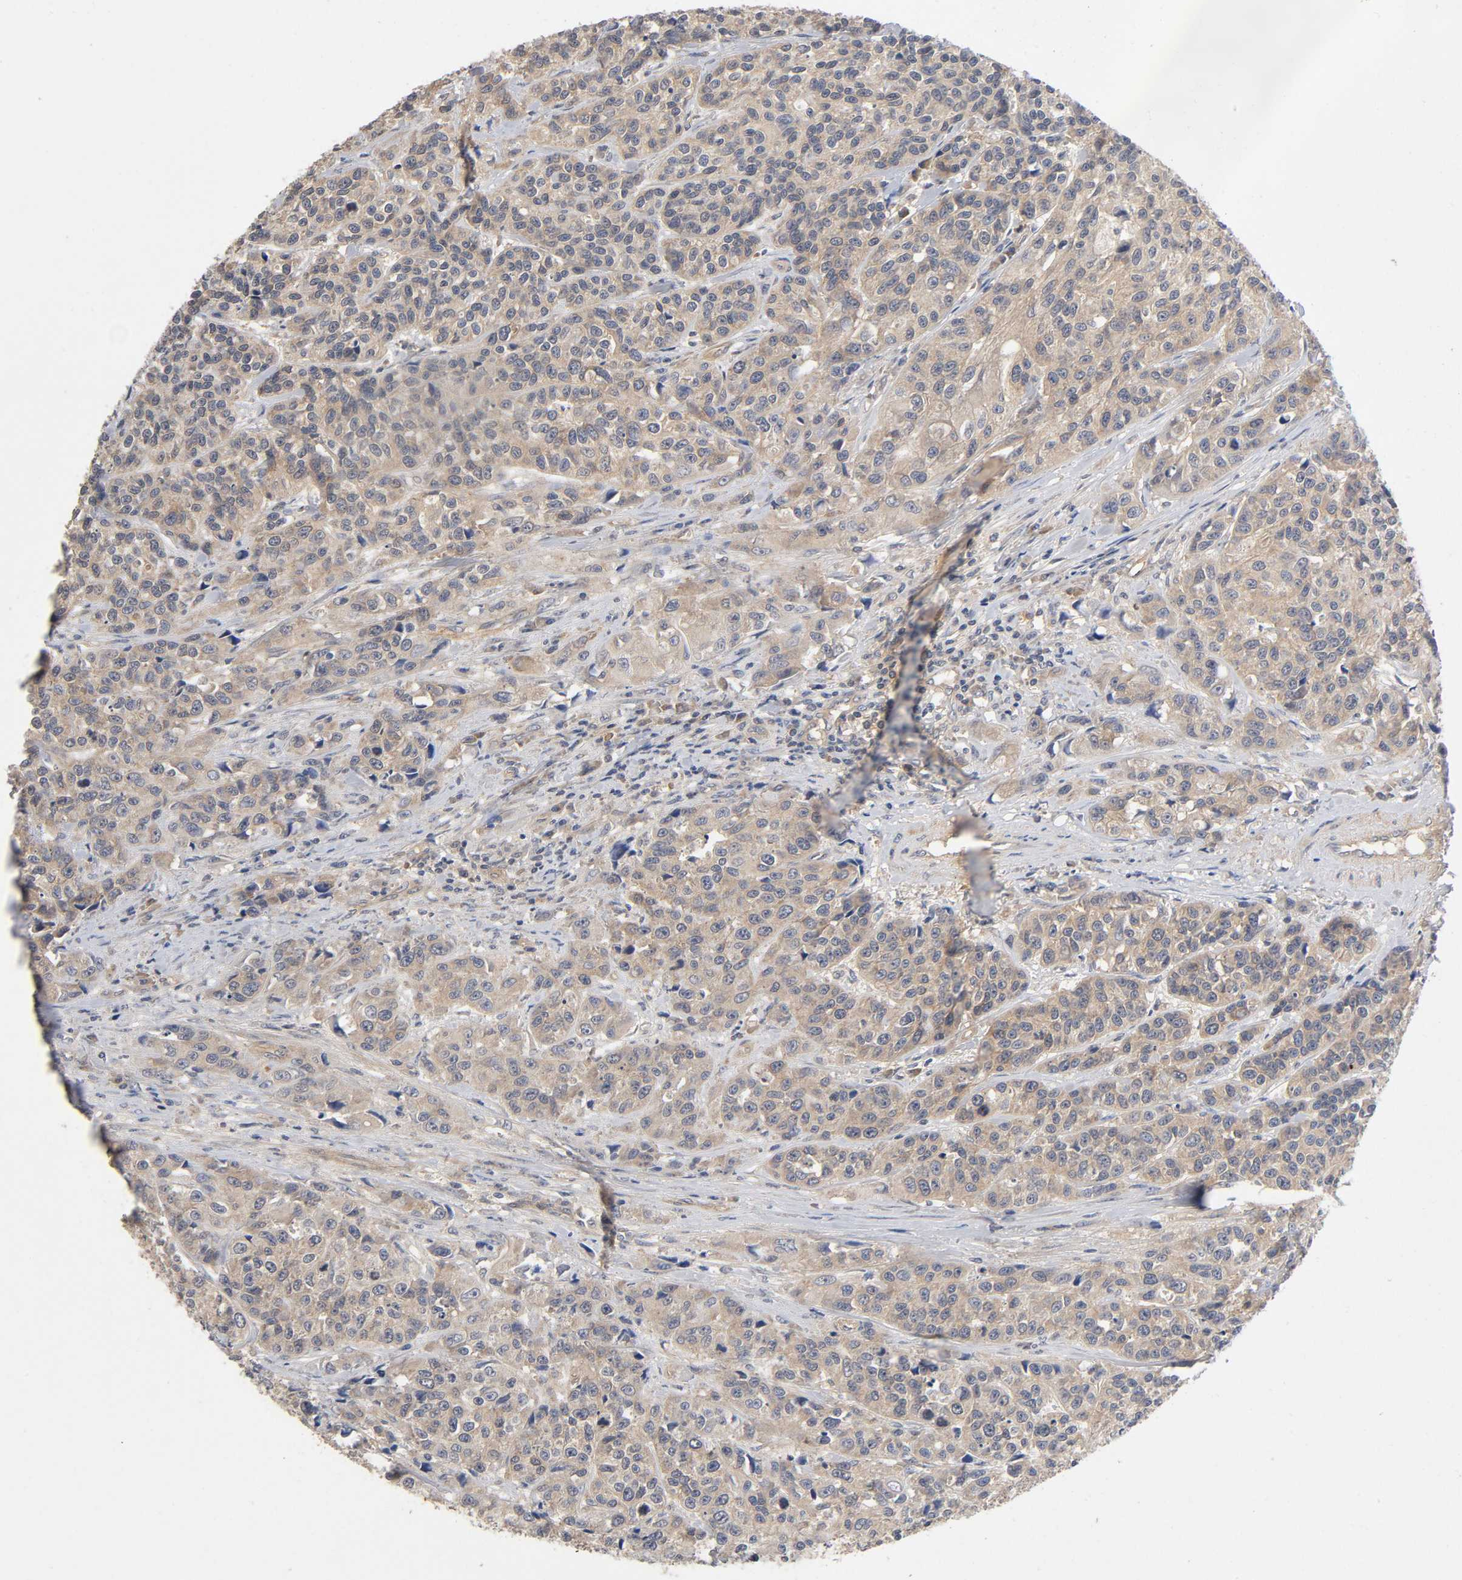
{"staining": {"intensity": "moderate", "quantity": ">75%", "location": "cytoplasmic/membranous"}, "tissue": "urothelial cancer", "cell_type": "Tumor cells", "image_type": "cancer", "snomed": [{"axis": "morphology", "description": "Urothelial carcinoma, High grade"}, {"axis": "topography", "description": "Urinary bladder"}], "caption": "About >75% of tumor cells in high-grade urothelial carcinoma reveal moderate cytoplasmic/membranous protein staining as visualized by brown immunohistochemical staining.", "gene": "CPB2", "patient": {"sex": "female", "age": 81}}